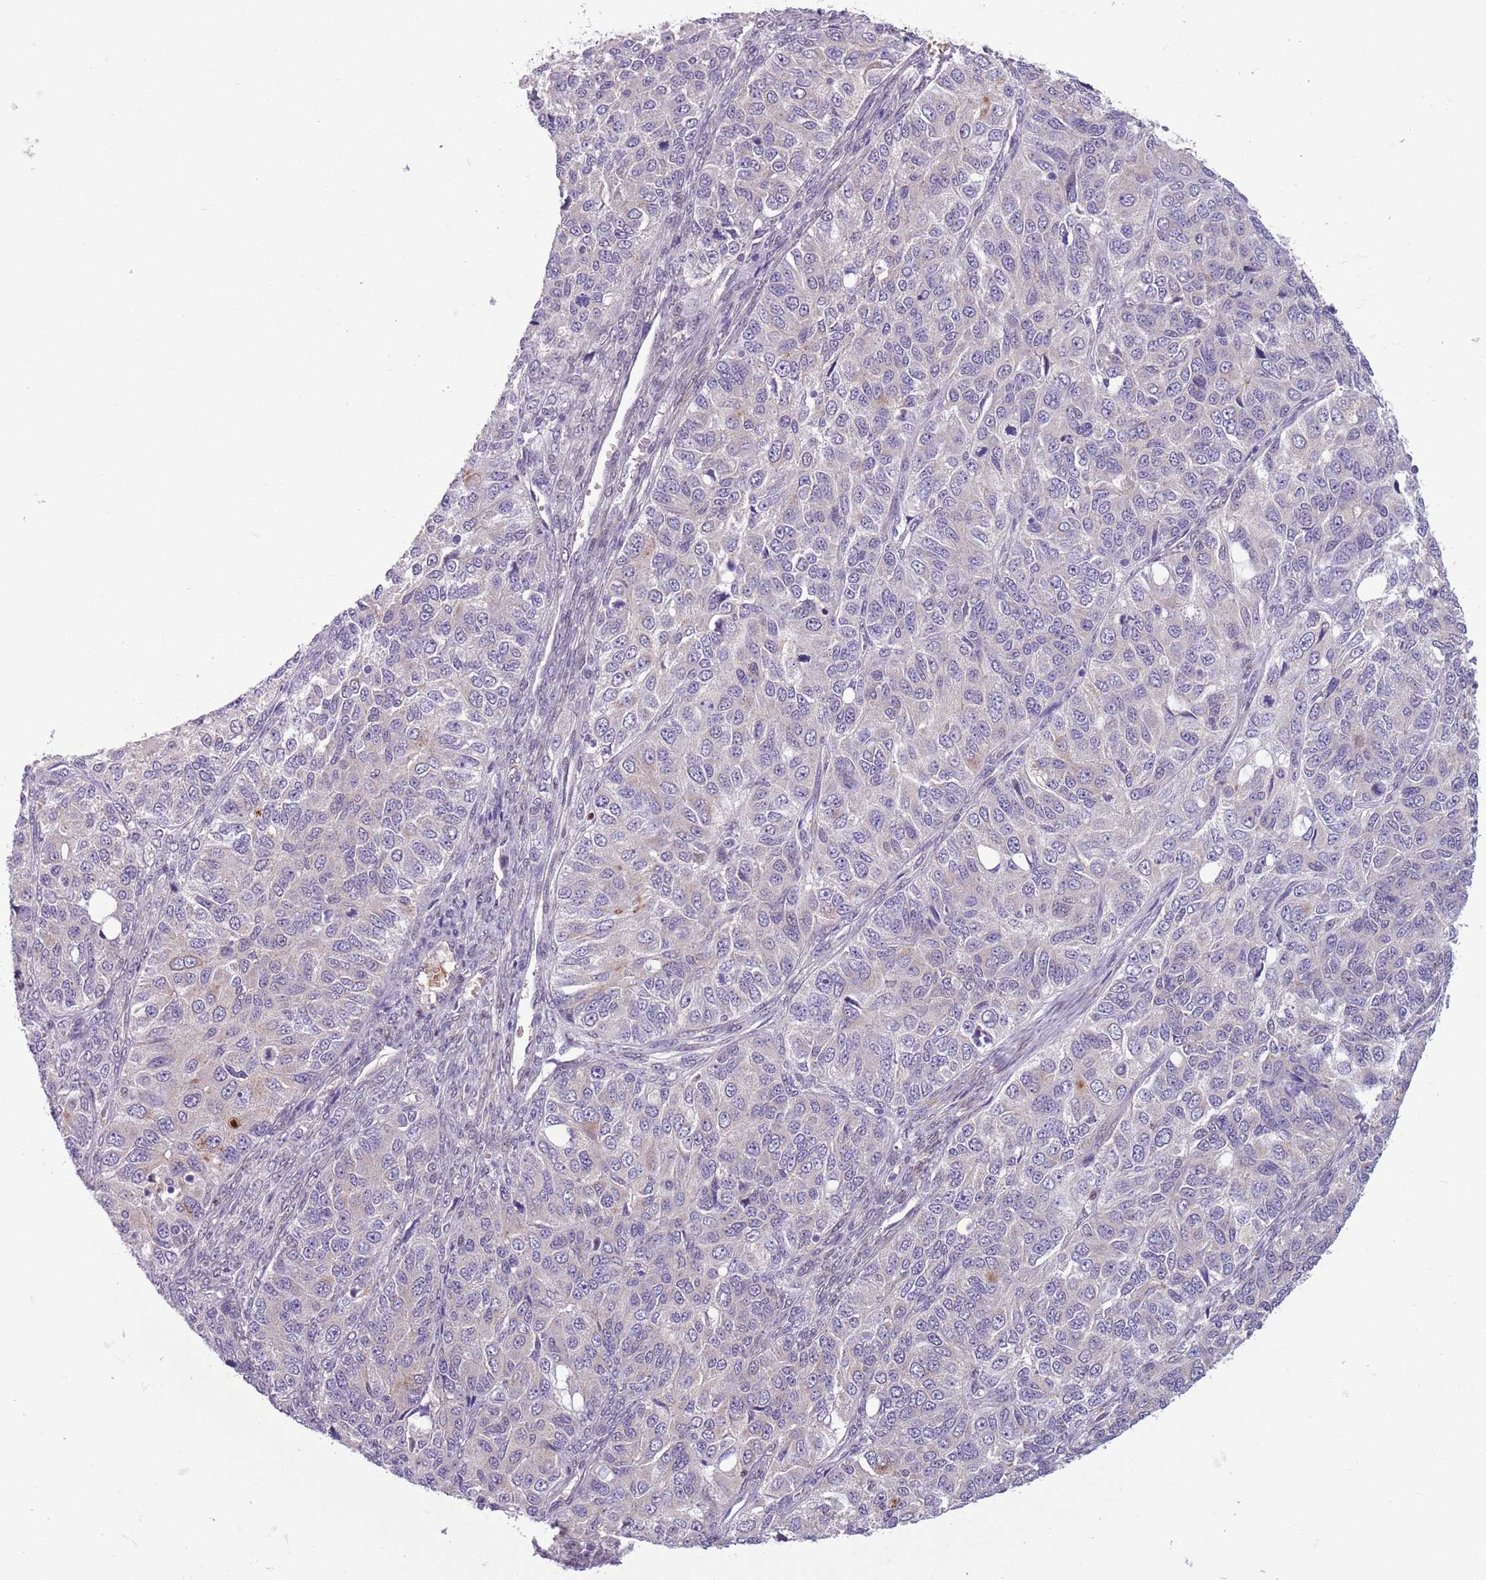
{"staining": {"intensity": "negative", "quantity": "none", "location": "none"}, "tissue": "ovarian cancer", "cell_type": "Tumor cells", "image_type": "cancer", "snomed": [{"axis": "morphology", "description": "Carcinoma, endometroid"}, {"axis": "topography", "description": "Ovary"}], "caption": "The immunohistochemistry (IHC) histopathology image has no significant positivity in tumor cells of ovarian cancer tissue.", "gene": "ADCY7", "patient": {"sex": "female", "age": 51}}